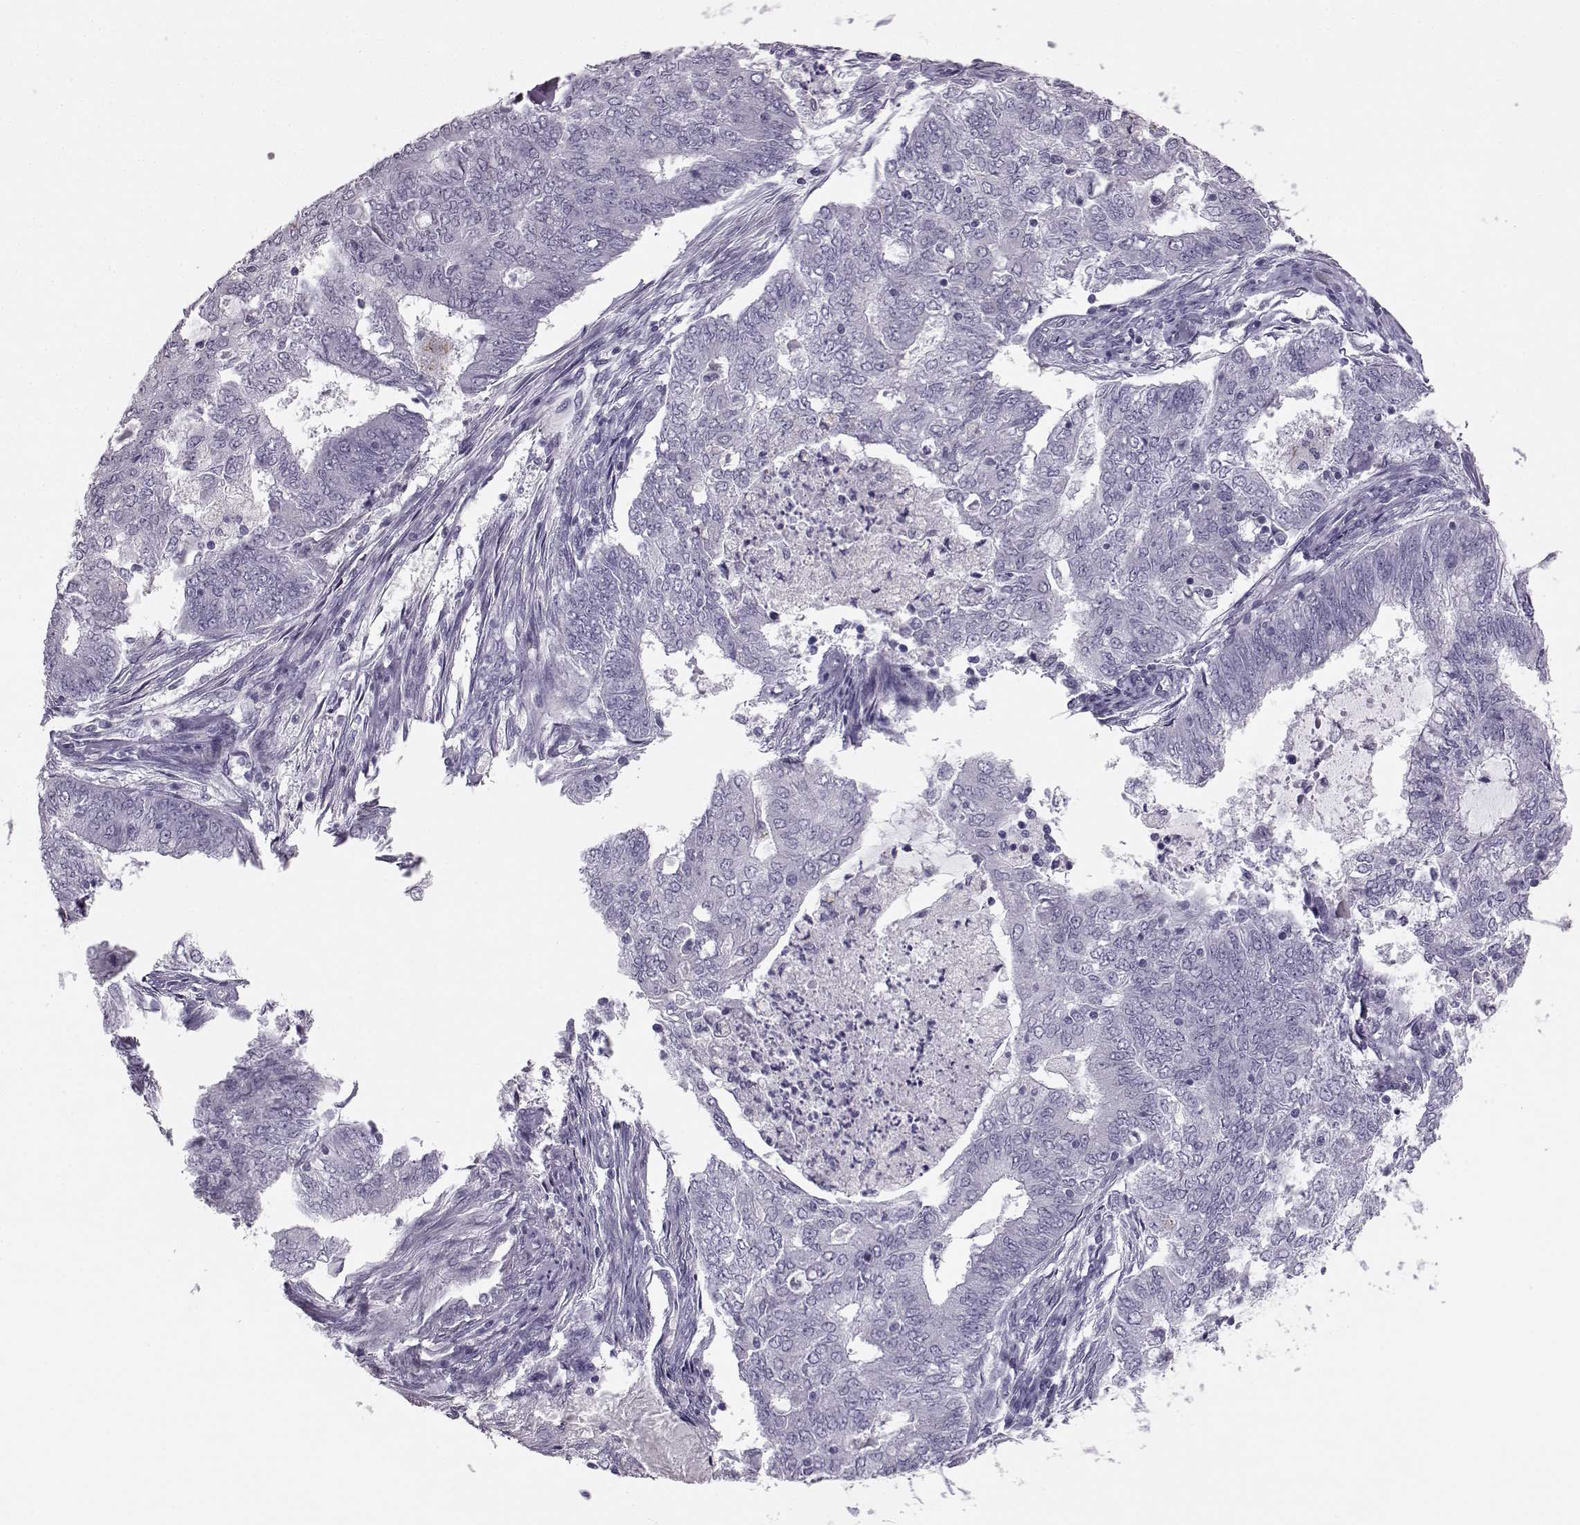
{"staining": {"intensity": "negative", "quantity": "none", "location": "none"}, "tissue": "endometrial cancer", "cell_type": "Tumor cells", "image_type": "cancer", "snomed": [{"axis": "morphology", "description": "Adenocarcinoma, NOS"}, {"axis": "topography", "description": "Endometrium"}], "caption": "Tumor cells are negative for brown protein staining in endometrial cancer.", "gene": "BFSP2", "patient": {"sex": "female", "age": 62}}